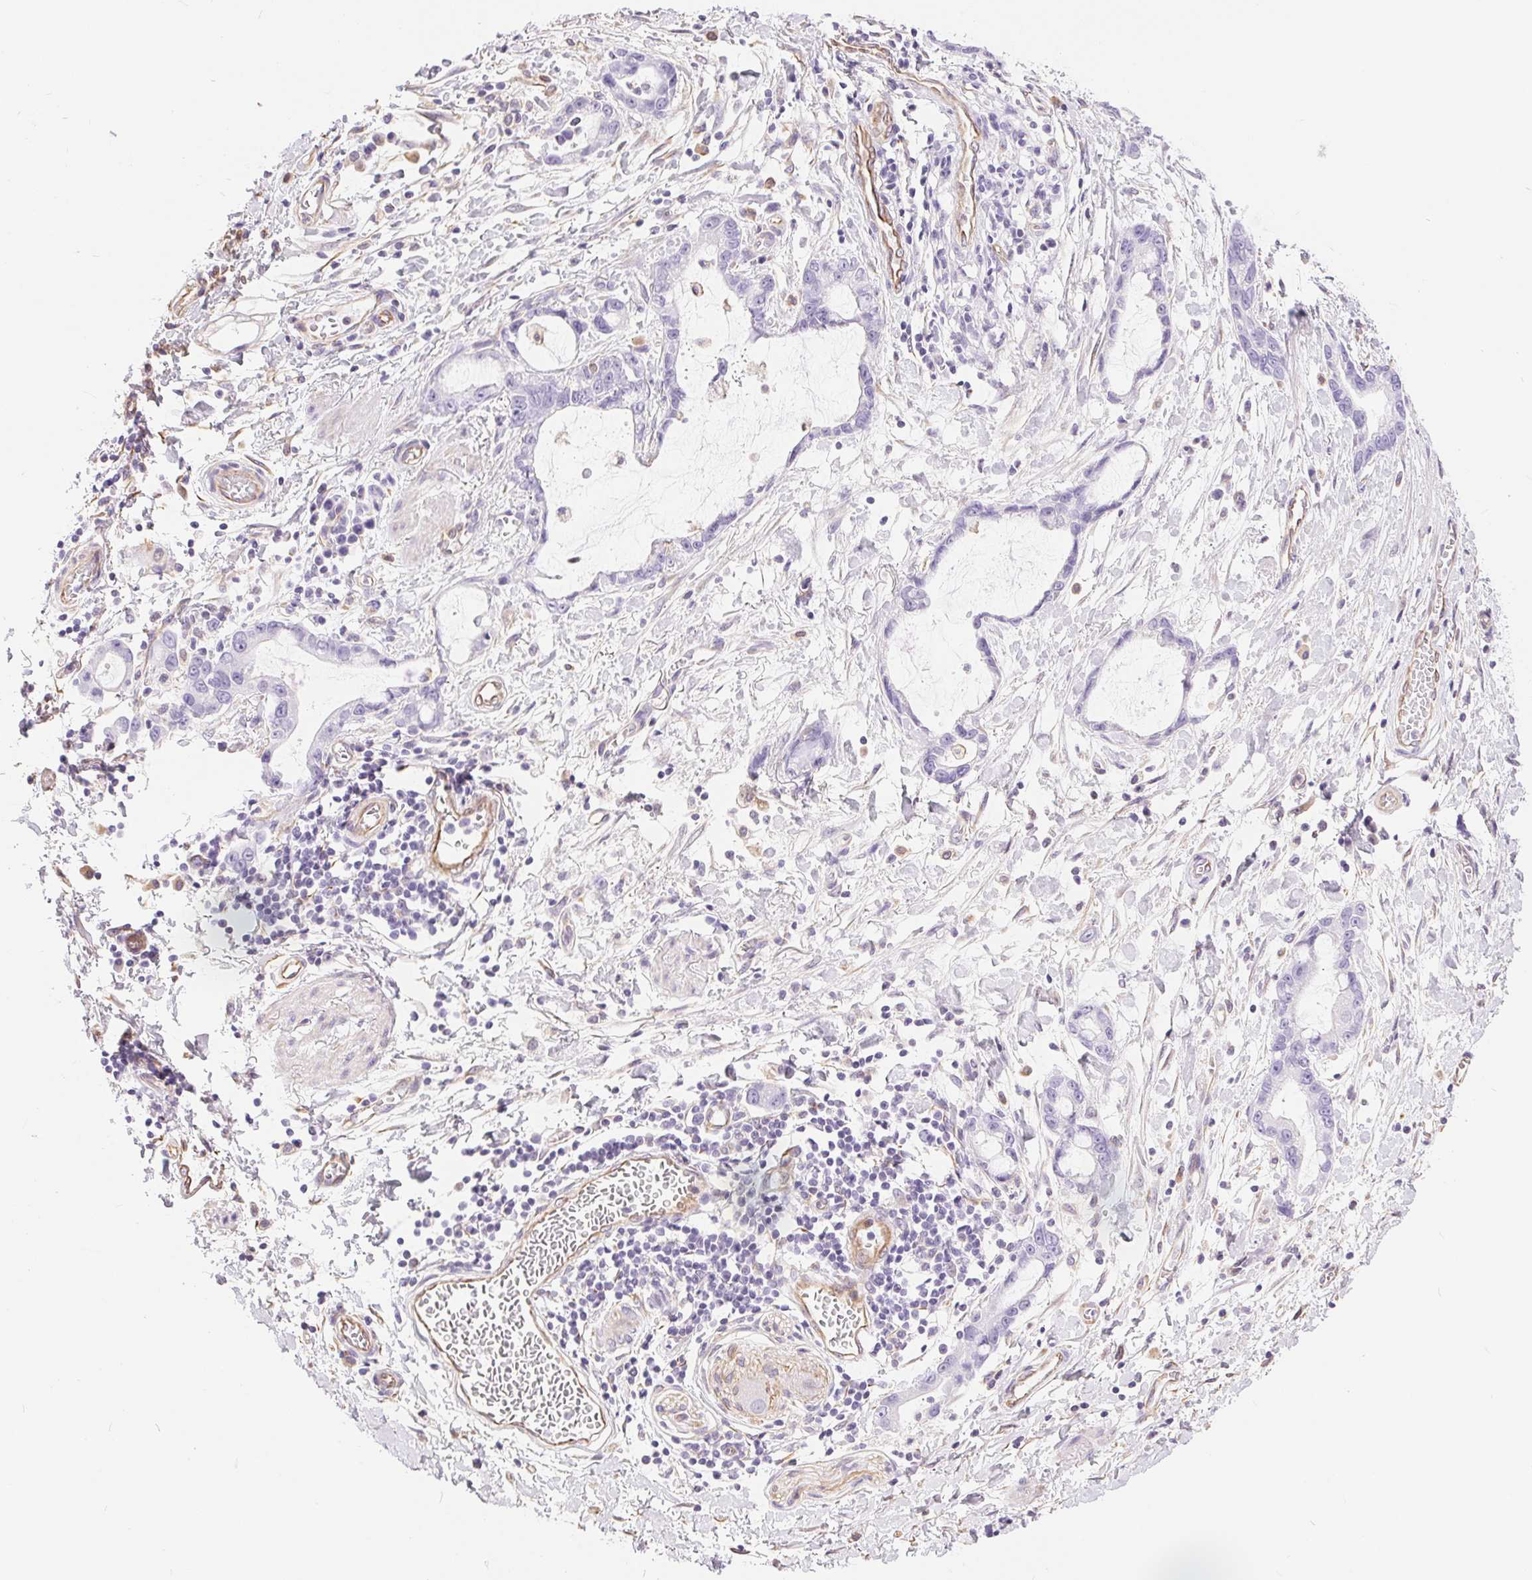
{"staining": {"intensity": "negative", "quantity": "none", "location": "none"}, "tissue": "stomach cancer", "cell_type": "Tumor cells", "image_type": "cancer", "snomed": [{"axis": "morphology", "description": "Adenocarcinoma, NOS"}, {"axis": "topography", "description": "Stomach"}], "caption": "Human stomach cancer (adenocarcinoma) stained for a protein using immunohistochemistry shows no expression in tumor cells.", "gene": "GFAP", "patient": {"sex": "male", "age": 55}}